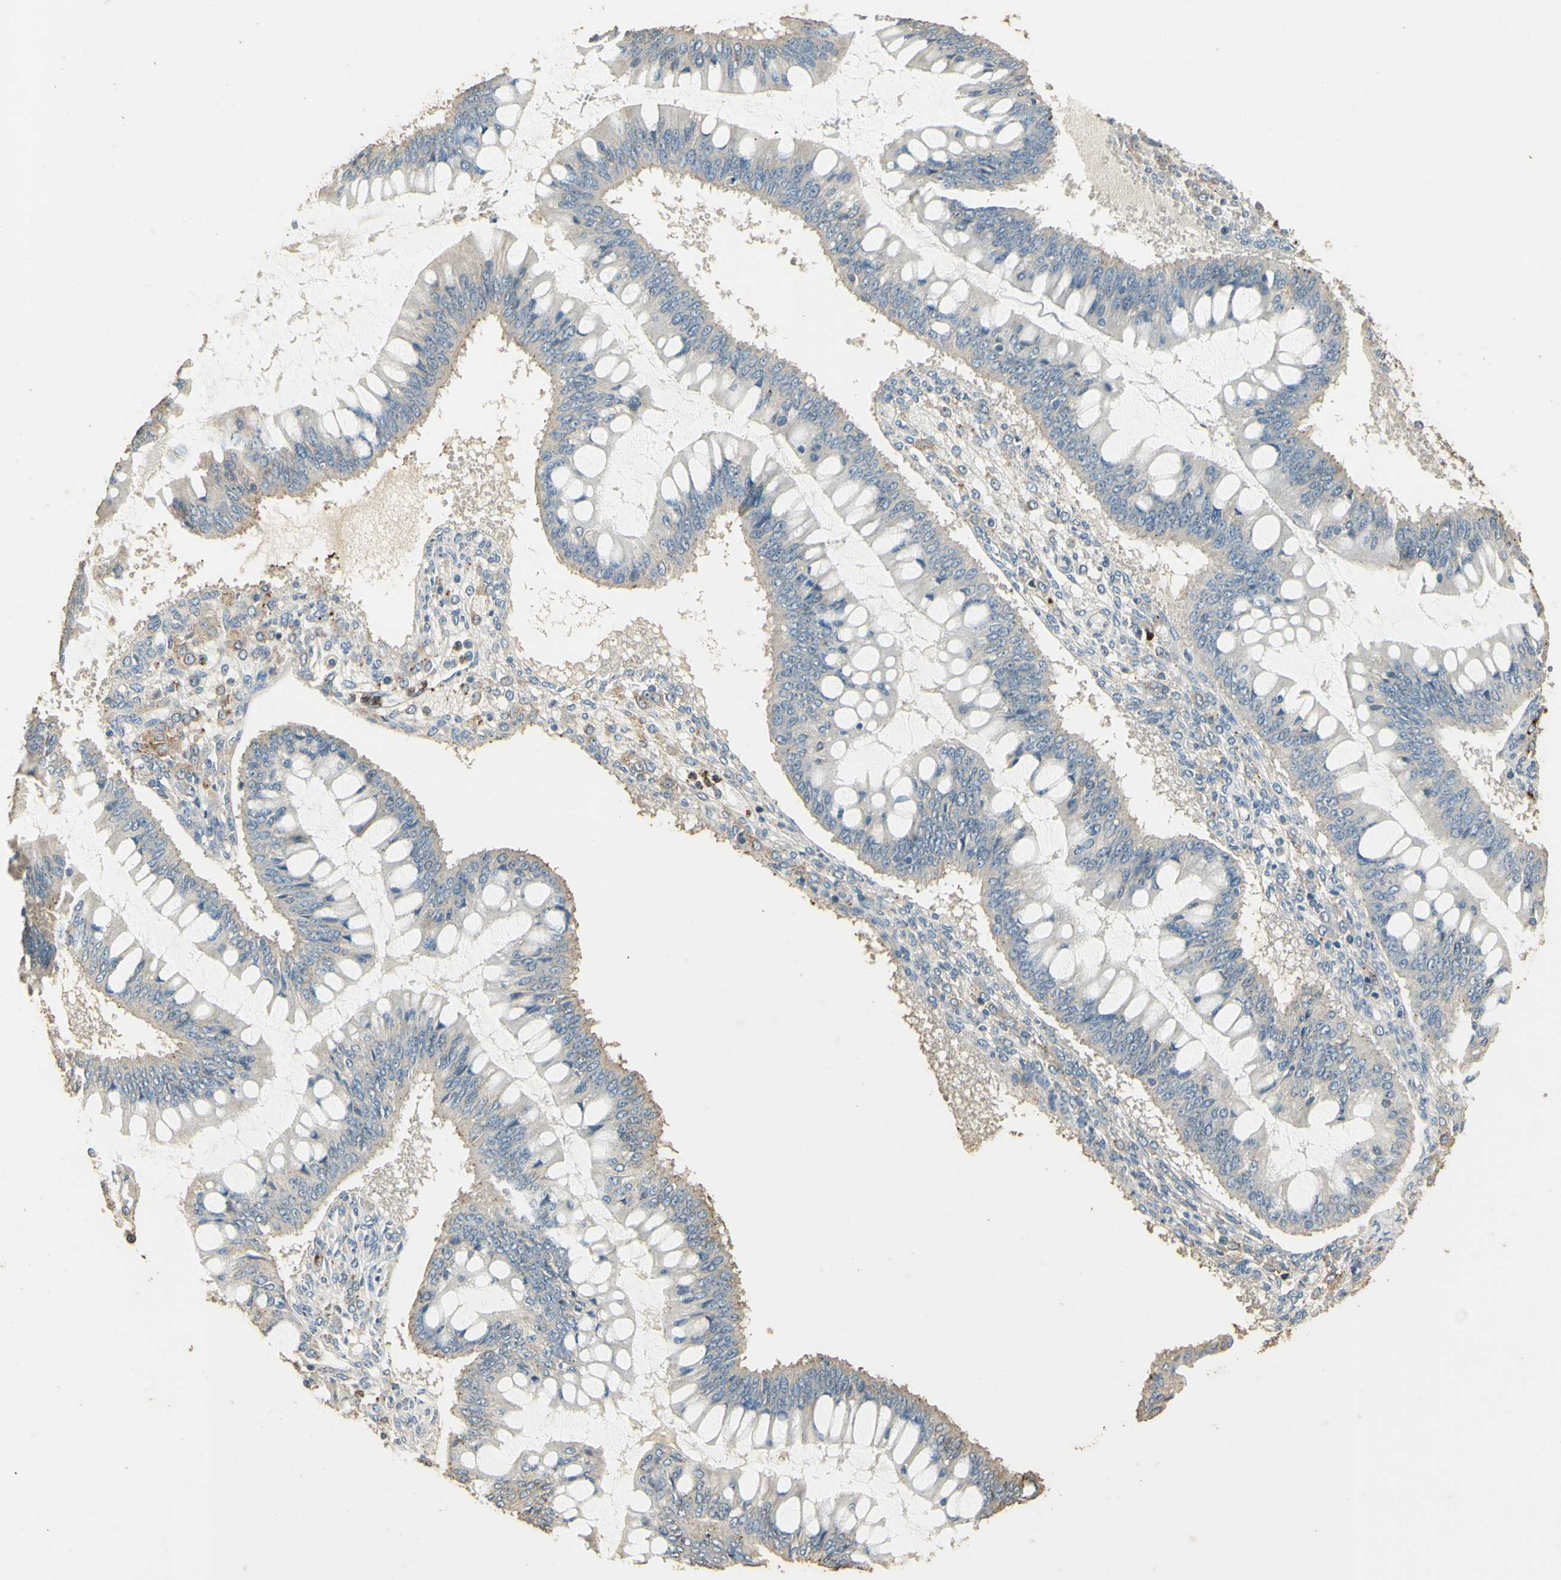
{"staining": {"intensity": "negative", "quantity": "none", "location": "none"}, "tissue": "ovarian cancer", "cell_type": "Tumor cells", "image_type": "cancer", "snomed": [{"axis": "morphology", "description": "Cystadenocarcinoma, mucinous, NOS"}, {"axis": "topography", "description": "Ovary"}], "caption": "Immunohistochemistry of human ovarian cancer (mucinous cystadenocarcinoma) displays no expression in tumor cells.", "gene": "ARHGEF17", "patient": {"sex": "female", "age": 73}}